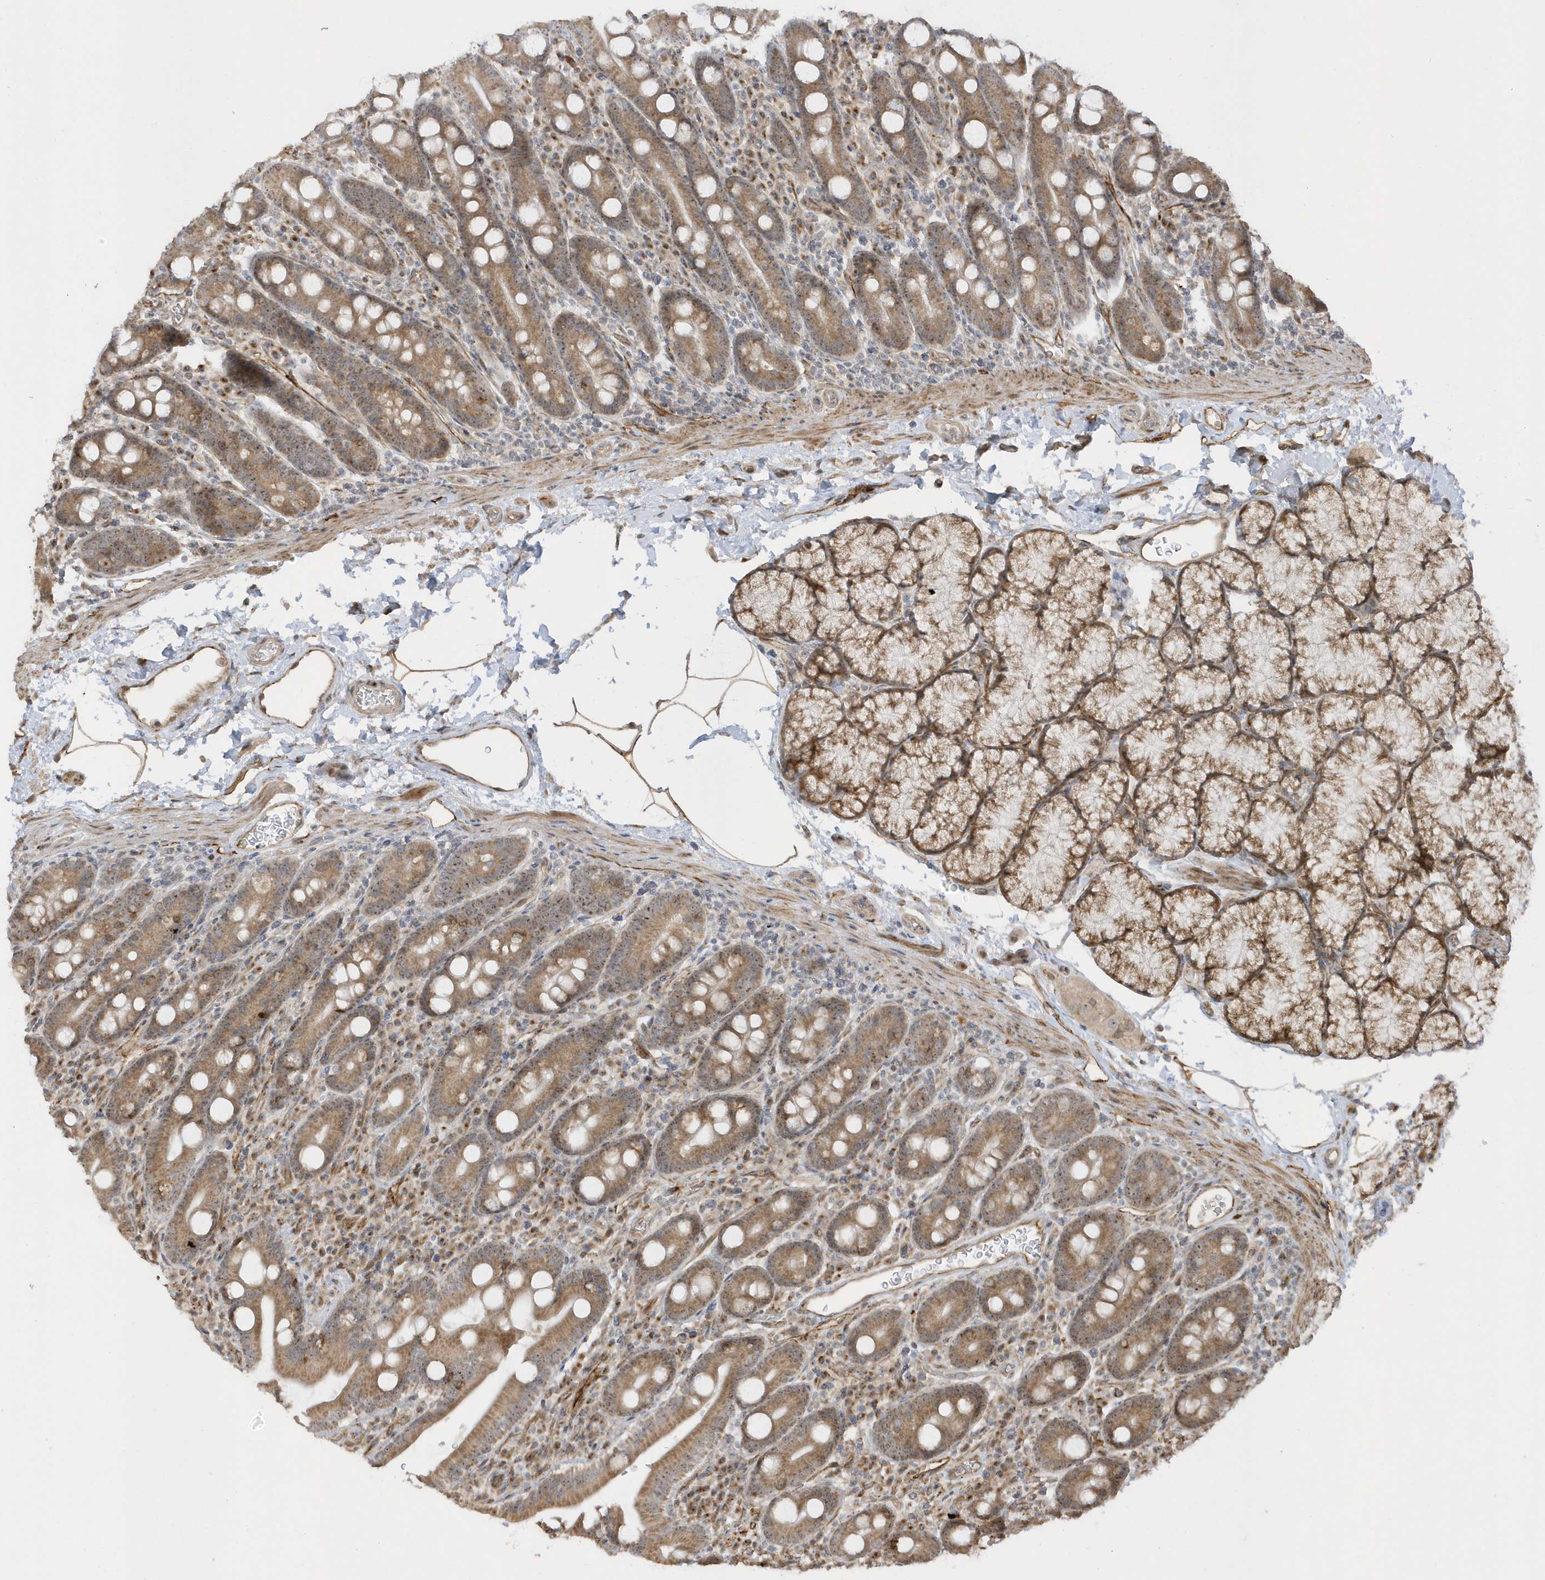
{"staining": {"intensity": "moderate", "quantity": ">75%", "location": "cytoplasmic/membranous,nuclear"}, "tissue": "duodenum", "cell_type": "Glandular cells", "image_type": "normal", "snomed": [{"axis": "morphology", "description": "Normal tissue, NOS"}, {"axis": "topography", "description": "Duodenum"}], "caption": "Immunohistochemical staining of benign duodenum demonstrates medium levels of moderate cytoplasmic/membranous,nuclear staining in approximately >75% of glandular cells.", "gene": "ECM2", "patient": {"sex": "male", "age": 35}}